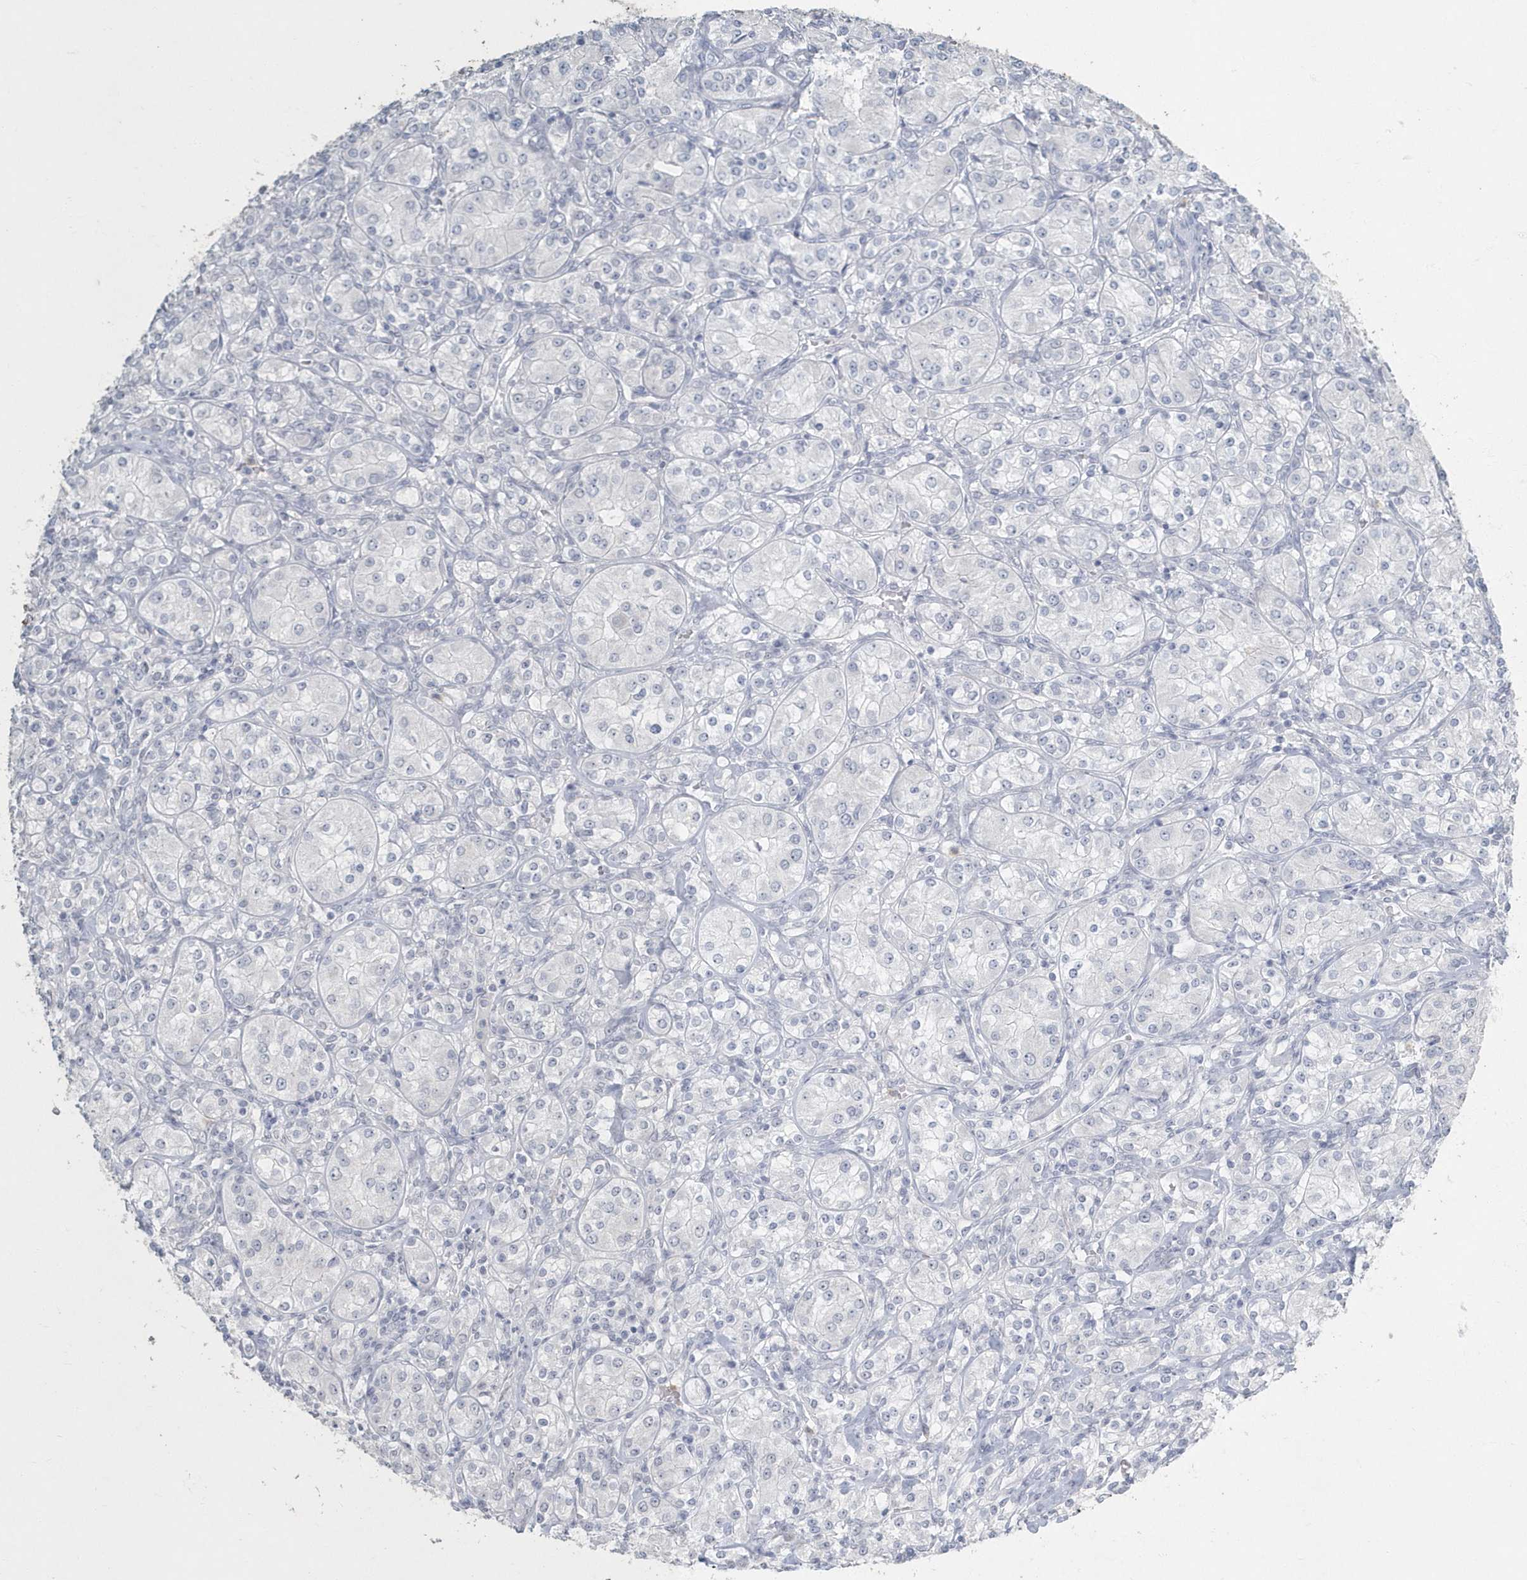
{"staining": {"intensity": "negative", "quantity": "none", "location": "none"}, "tissue": "renal cancer", "cell_type": "Tumor cells", "image_type": "cancer", "snomed": [{"axis": "morphology", "description": "Adenocarcinoma, NOS"}, {"axis": "topography", "description": "Kidney"}], "caption": "Immunohistochemistry photomicrograph of neoplastic tissue: renal cancer (adenocarcinoma) stained with DAB shows no significant protein positivity in tumor cells.", "gene": "MYOT", "patient": {"sex": "male", "age": 77}}